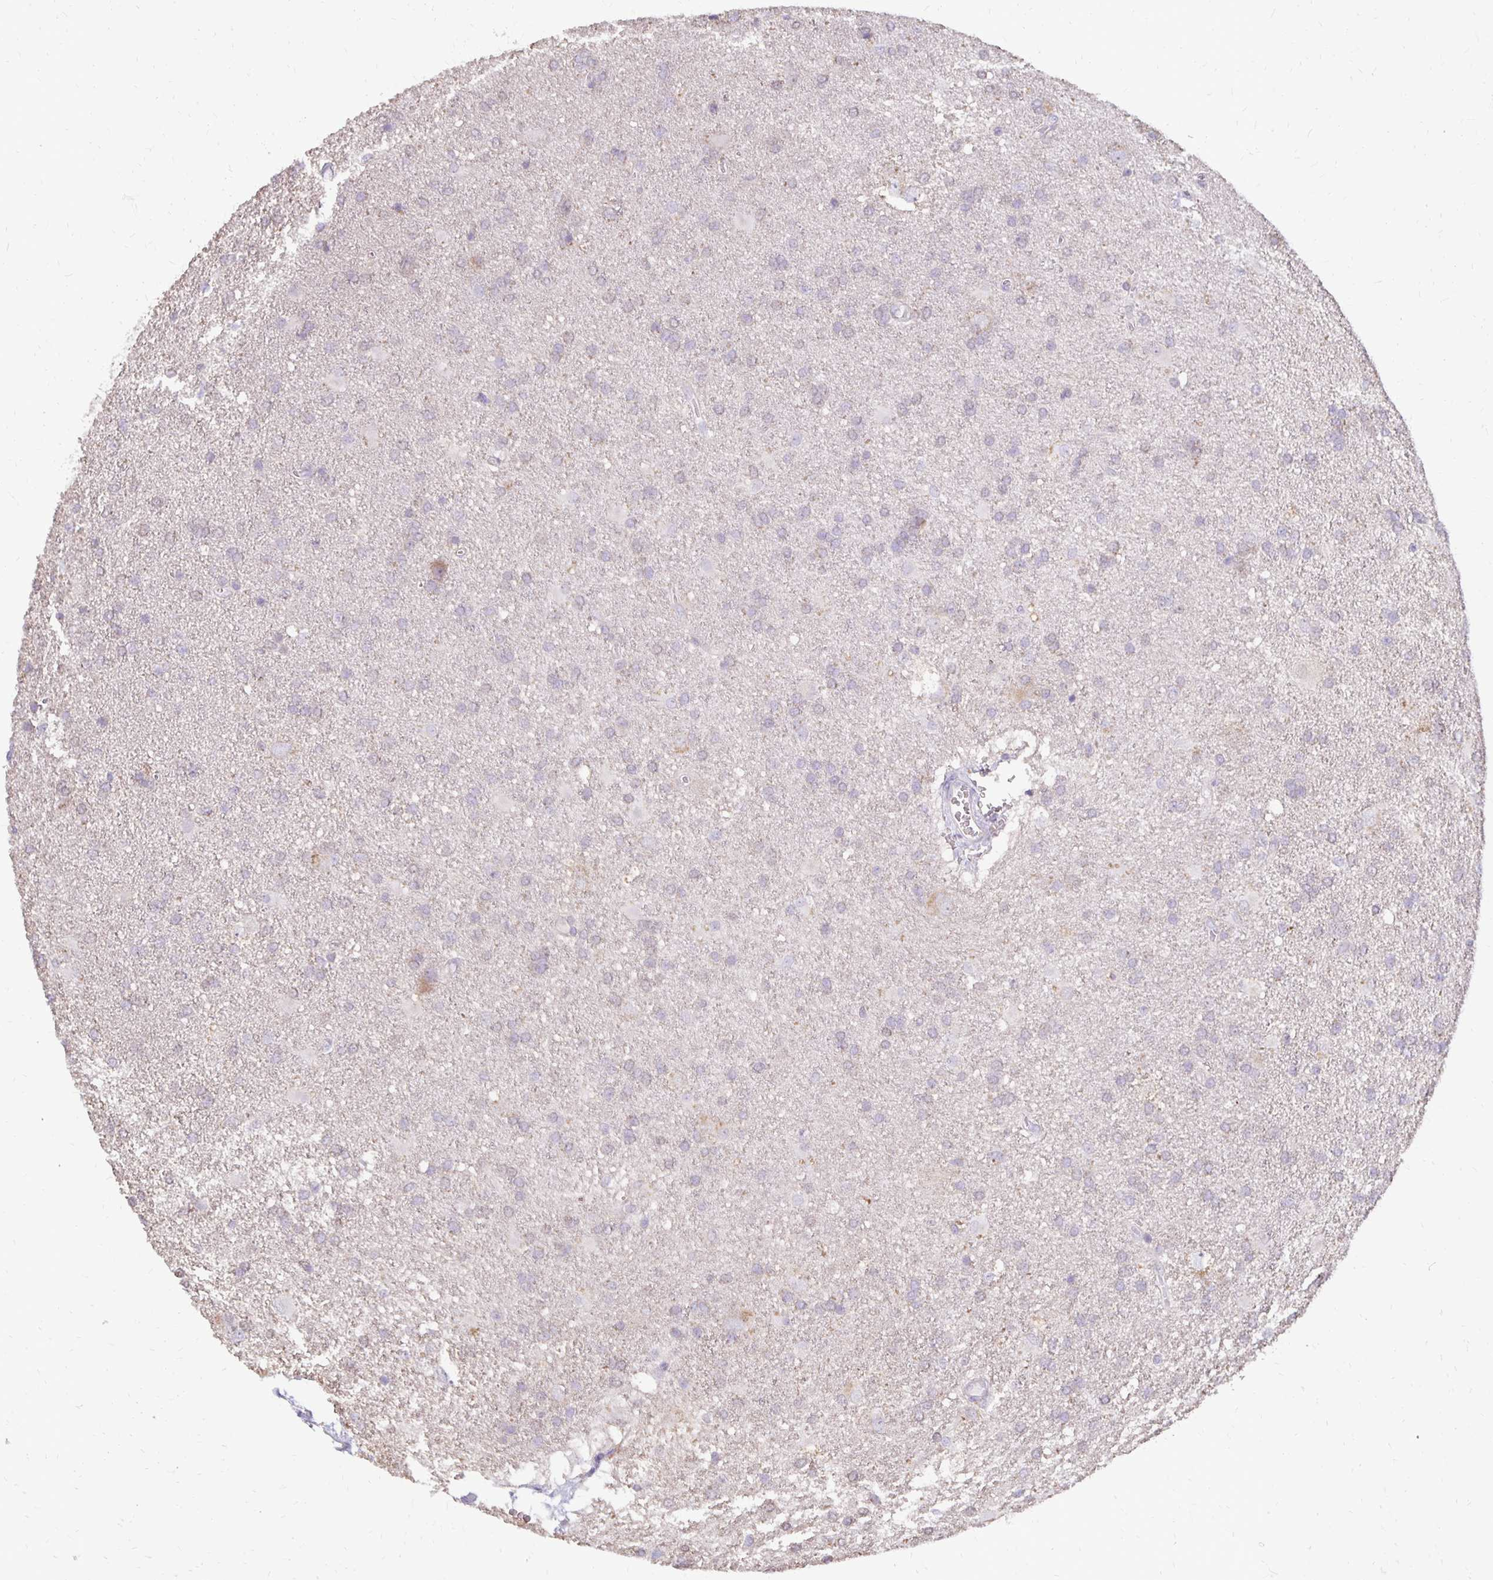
{"staining": {"intensity": "negative", "quantity": "none", "location": "none"}, "tissue": "glioma", "cell_type": "Tumor cells", "image_type": "cancer", "snomed": [{"axis": "morphology", "description": "Glioma, malignant, Low grade"}, {"axis": "topography", "description": "Brain"}], "caption": "Malignant glioma (low-grade) was stained to show a protein in brown. There is no significant staining in tumor cells. (DAB (3,3'-diaminobenzidine) immunohistochemistry with hematoxylin counter stain).", "gene": "IER3", "patient": {"sex": "male", "age": 66}}